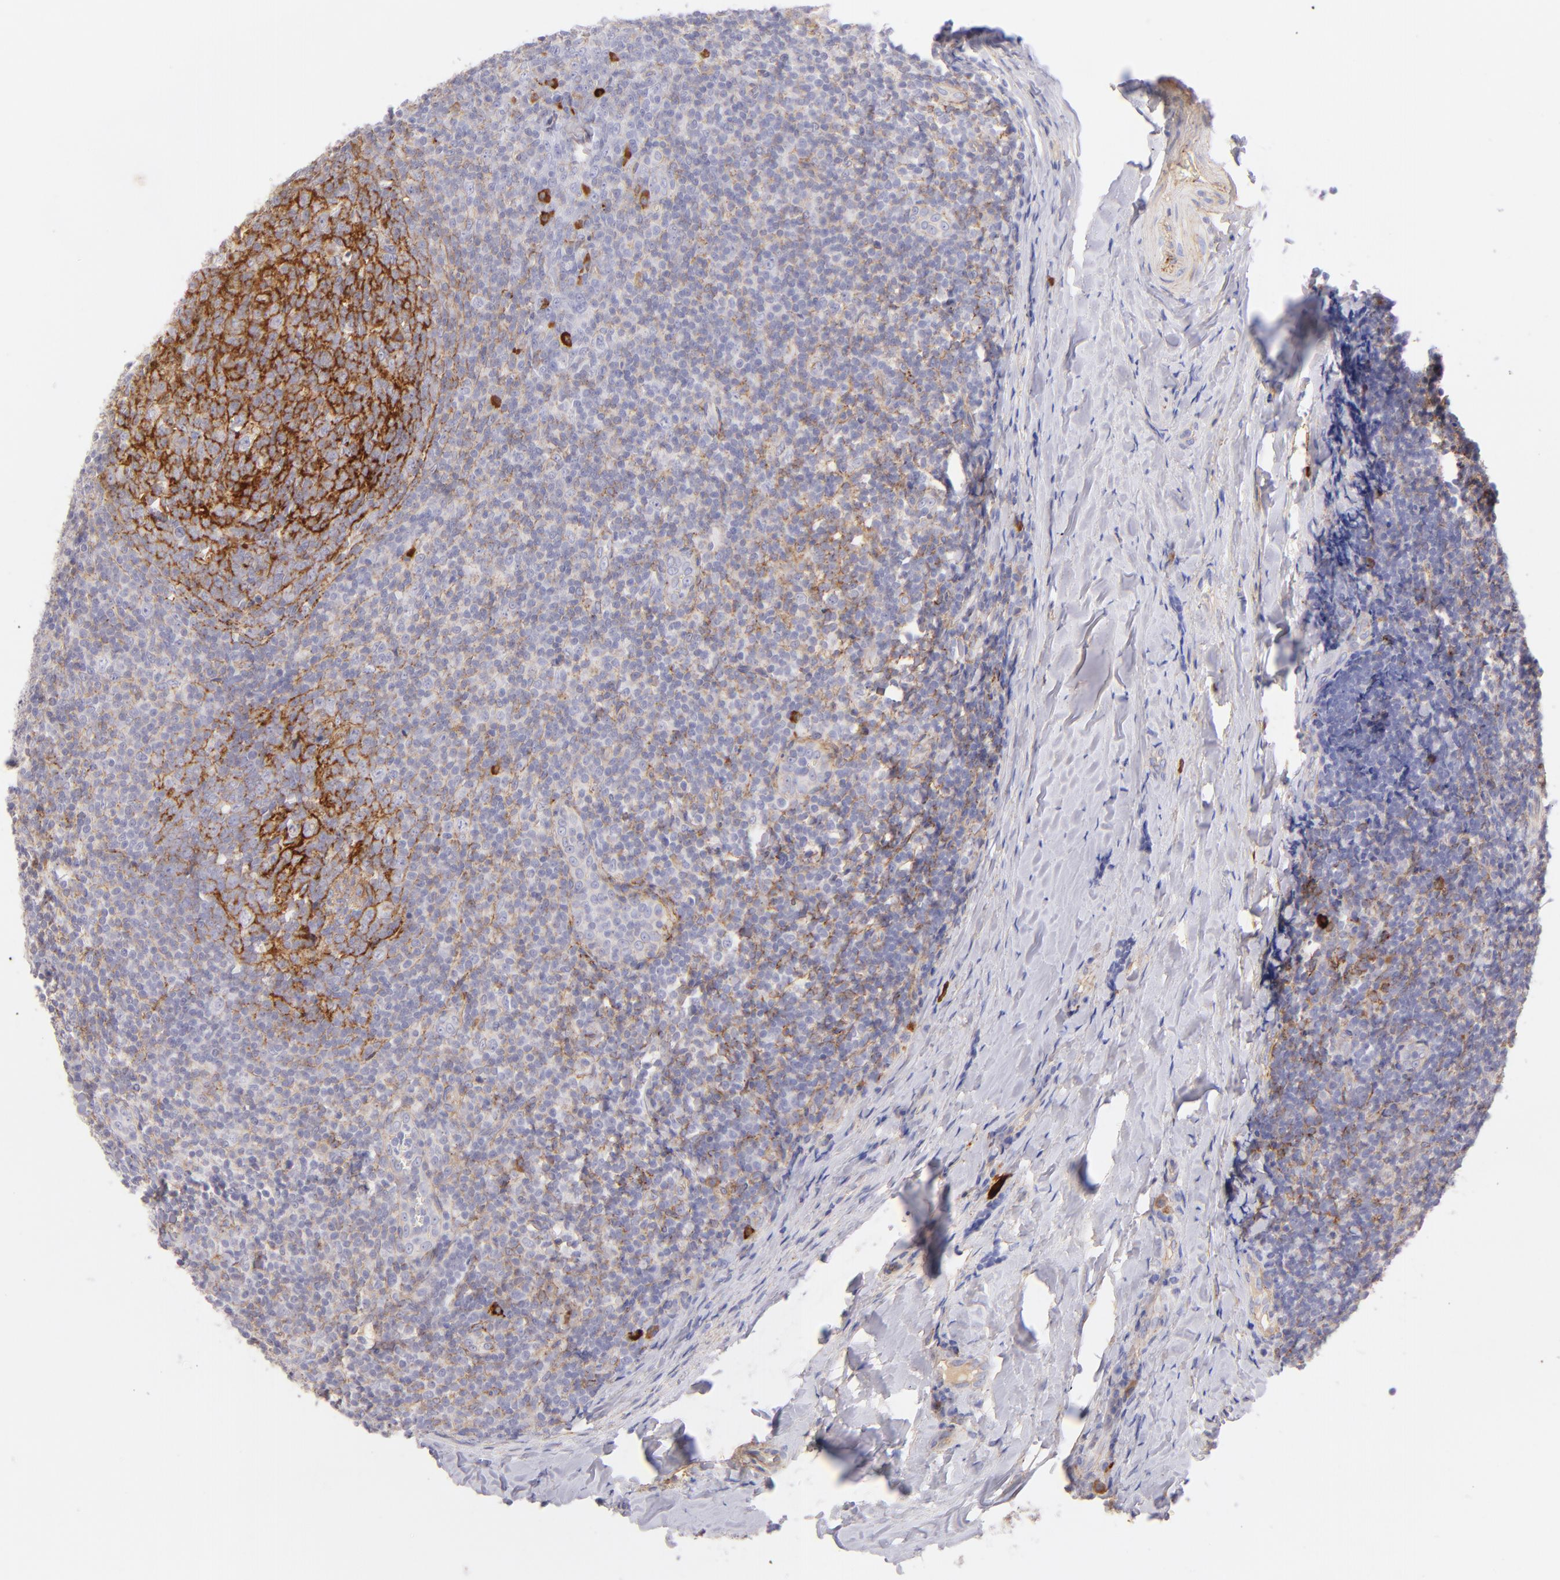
{"staining": {"intensity": "strong", "quantity": ">75%", "location": "cytoplasmic/membranous"}, "tissue": "tonsil", "cell_type": "Germinal center cells", "image_type": "normal", "snomed": [{"axis": "morphology", "description": "Normal tissue, NOS"}, {"axis": "topography", "description": "Tonsil"}], "caption": "Protein expression analysis of normal tonsil demonstrates strong cytoplasmic/membranous expression in approximately >75% of germinal center cells.", "gene": "CD81", "patient": {"sex": "male", "age": 31}}